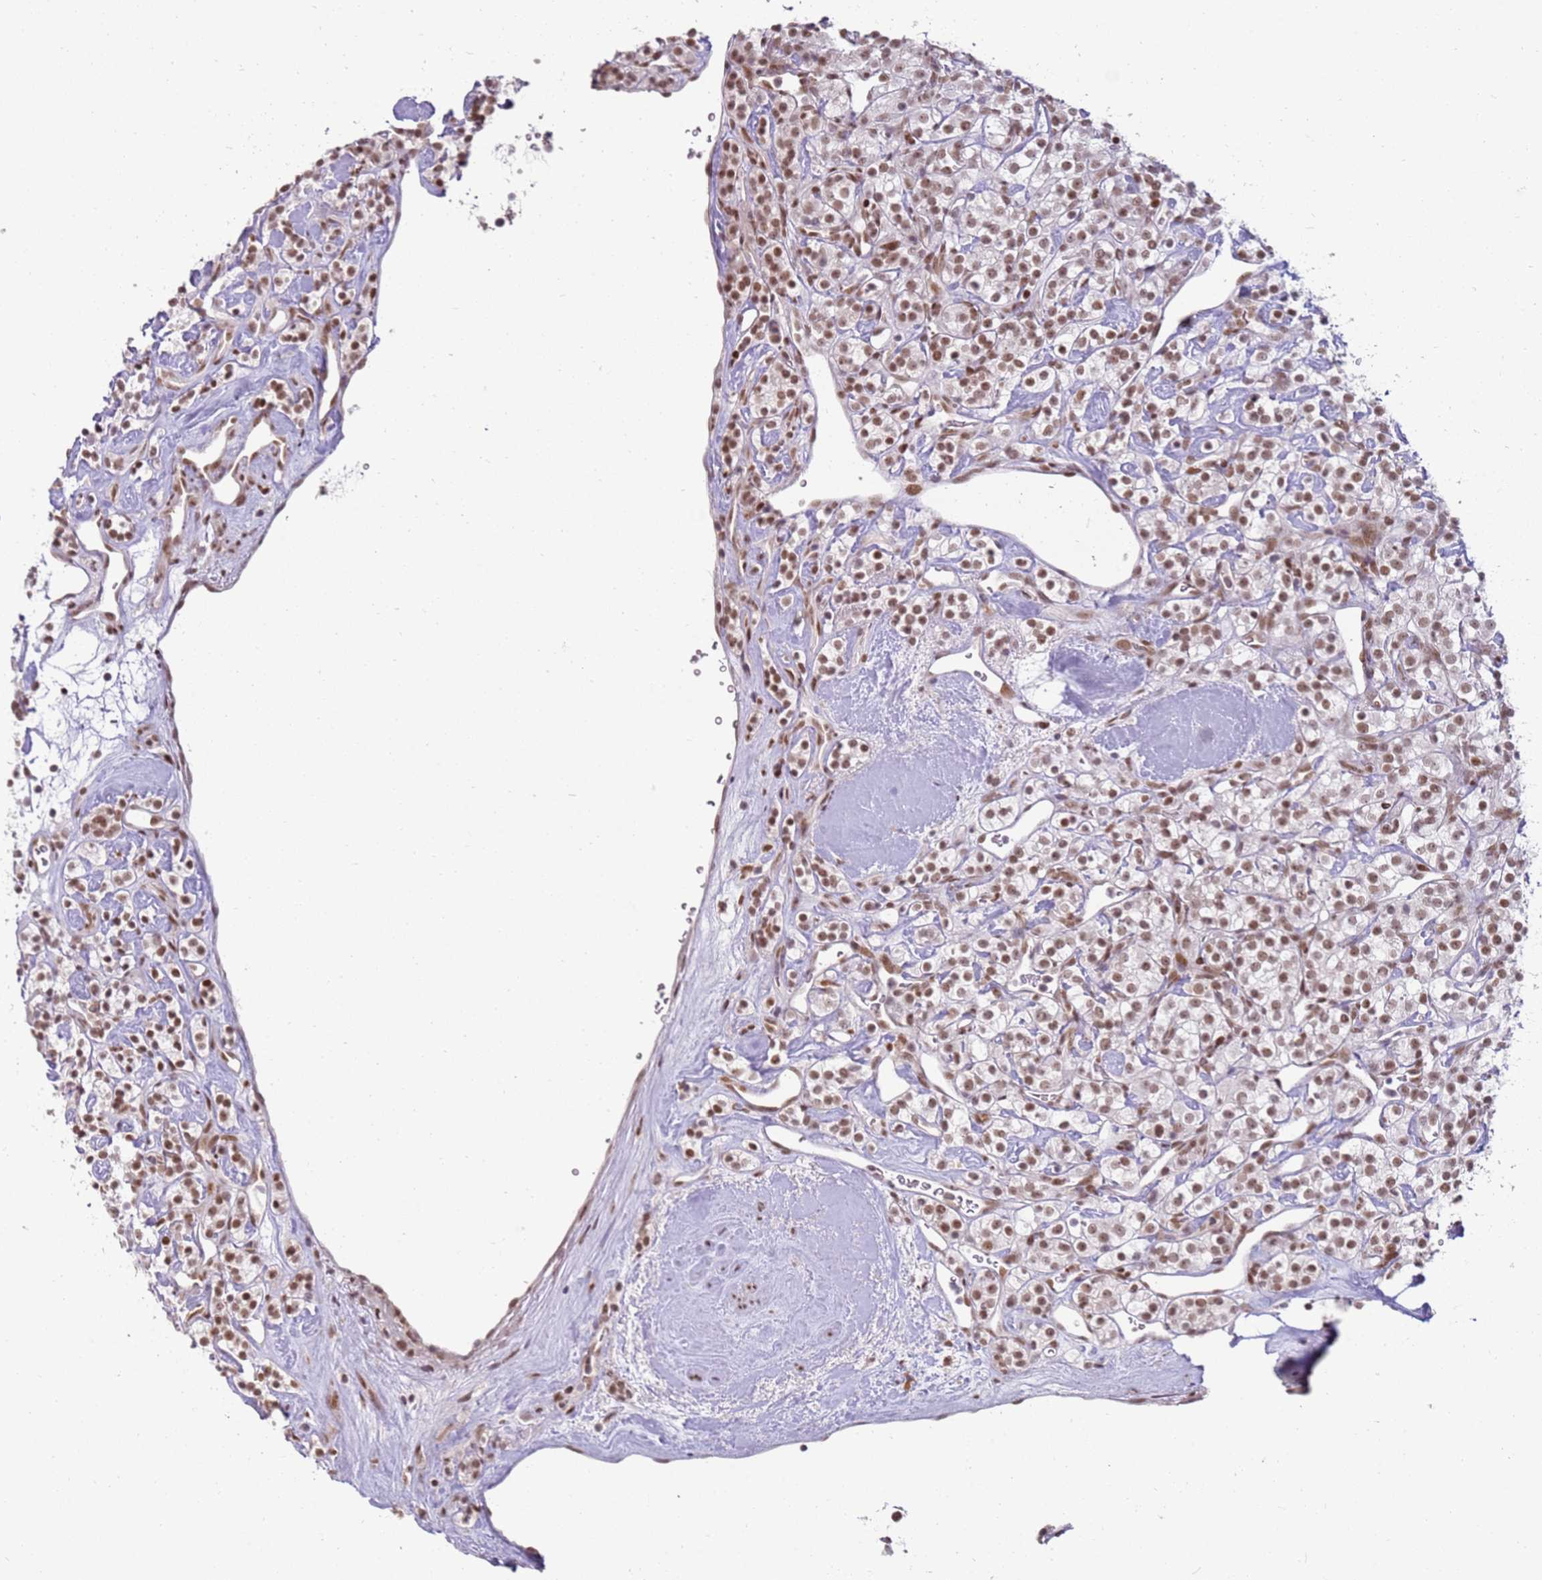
{"staining": {"intensity": "moderate", "quantity": ">75%", "location": "nuclear"}, "tissue": "renal cancer", "cell_type": "Tumor cells", "image_type": "cancer", "snomed": [{"axis": "morphology", "description": "Adenocarcinoma, NOS"}, {"axis": "topography", "description": "Kidney"}], "caption": "There is medium levels of moderate nuclear staining in tumor cells of renal adenocarcinoma, as demonstrated by immunohistochemical staining (brown color).", "gene": "PHC2", "patient": {"sex": "male", "age": 77}}